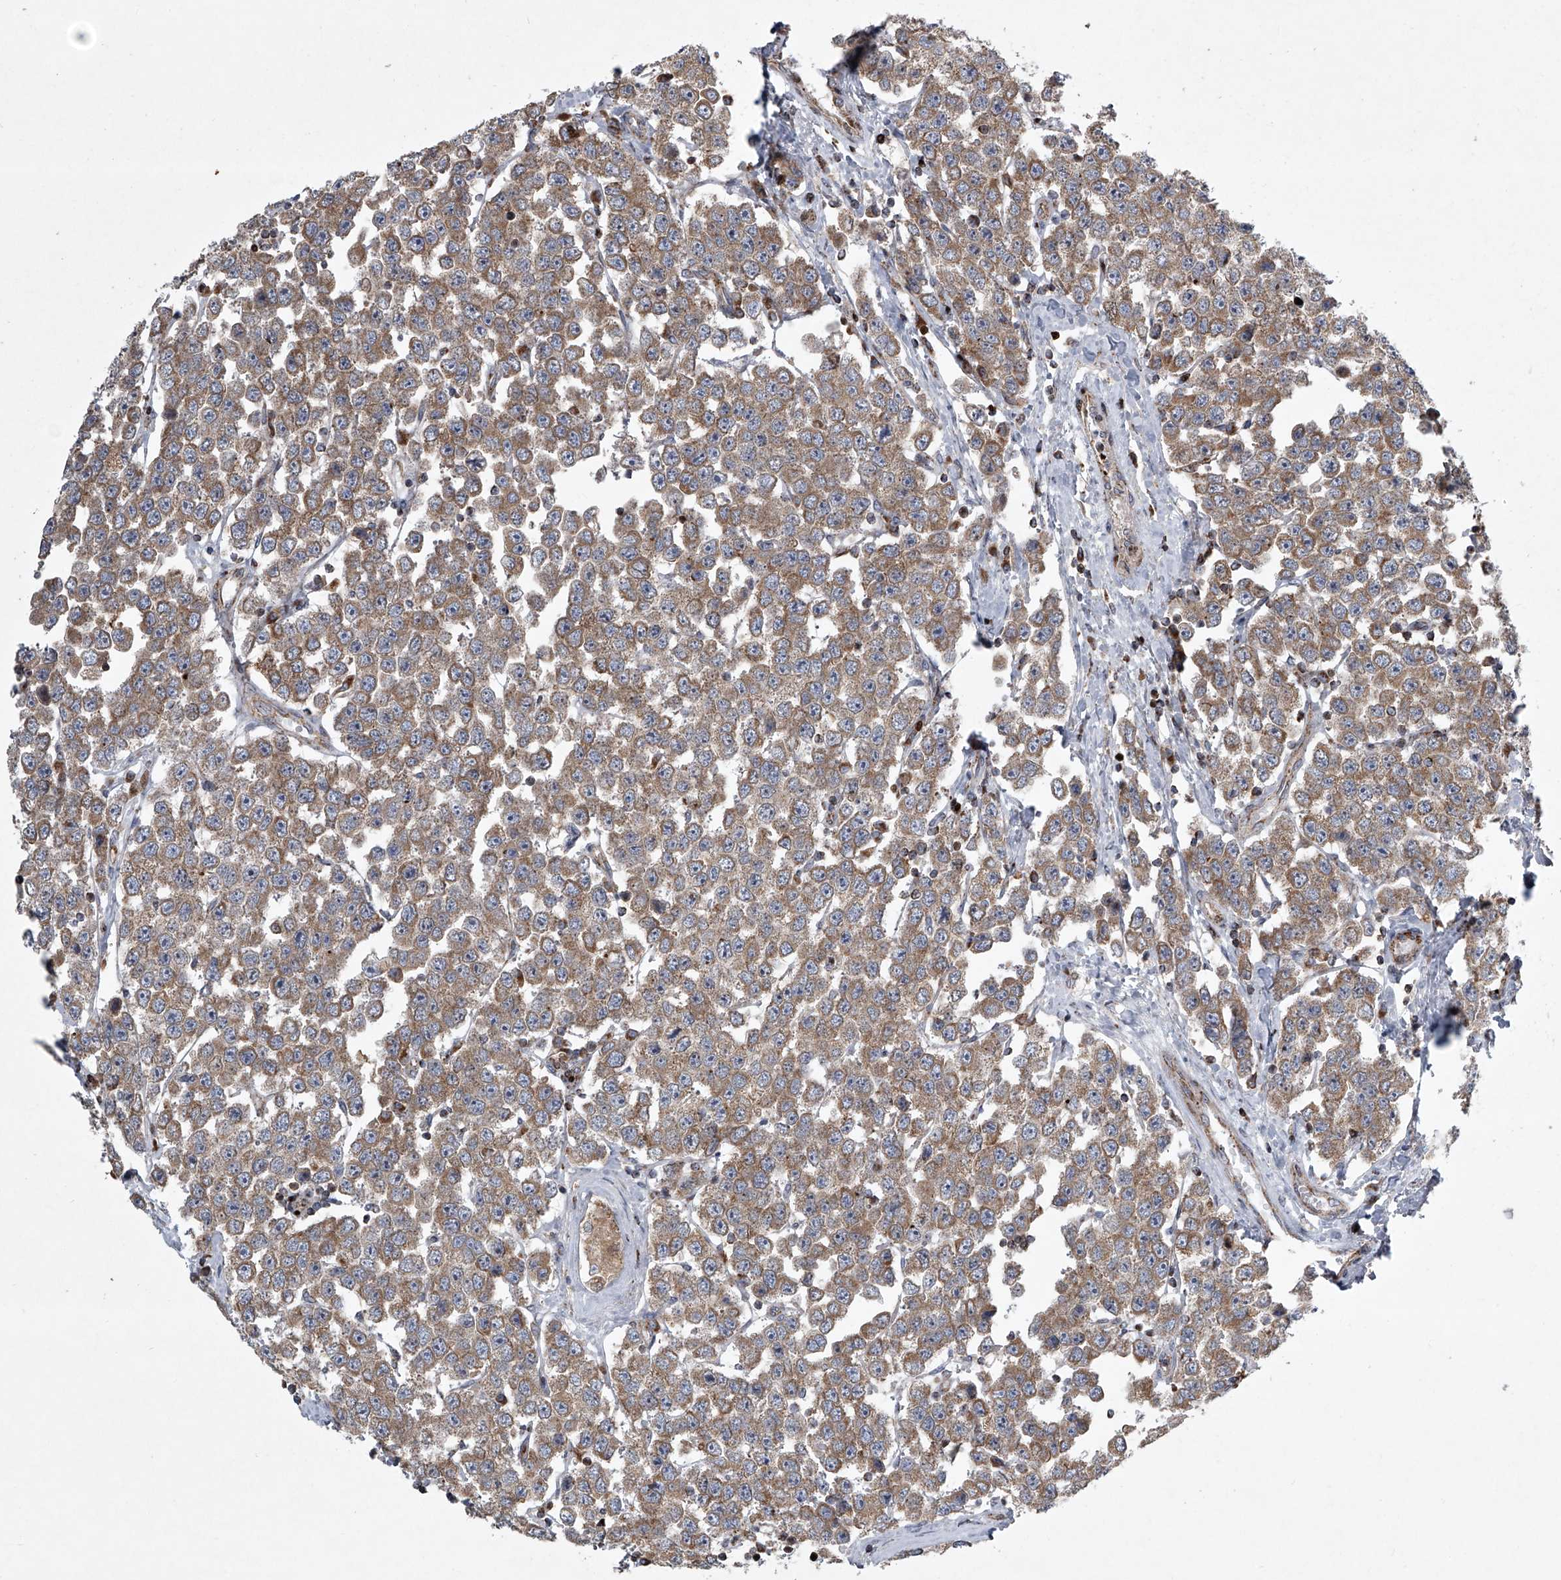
{"staining": {"intensity": "moderate", "quantity": ">75%", "location": "cytoplasmic/membranous"}, "tissue": "testis cancer", "cell_type": "Tumor cells", "image_type": "cancer", "snomed": [{"axis": "morphology", "description": "Seminoma, NOS"}, {"axis": "topography", "description": "Testis"}], "caption": "Protein expression analysis of human testis cancer (seminoma) reveals moderate cytoplasmic/membranous positivity in about >75% of tumor cells.", "gene": "STRADA", "patient": {"sex": "male", "age": 28}}